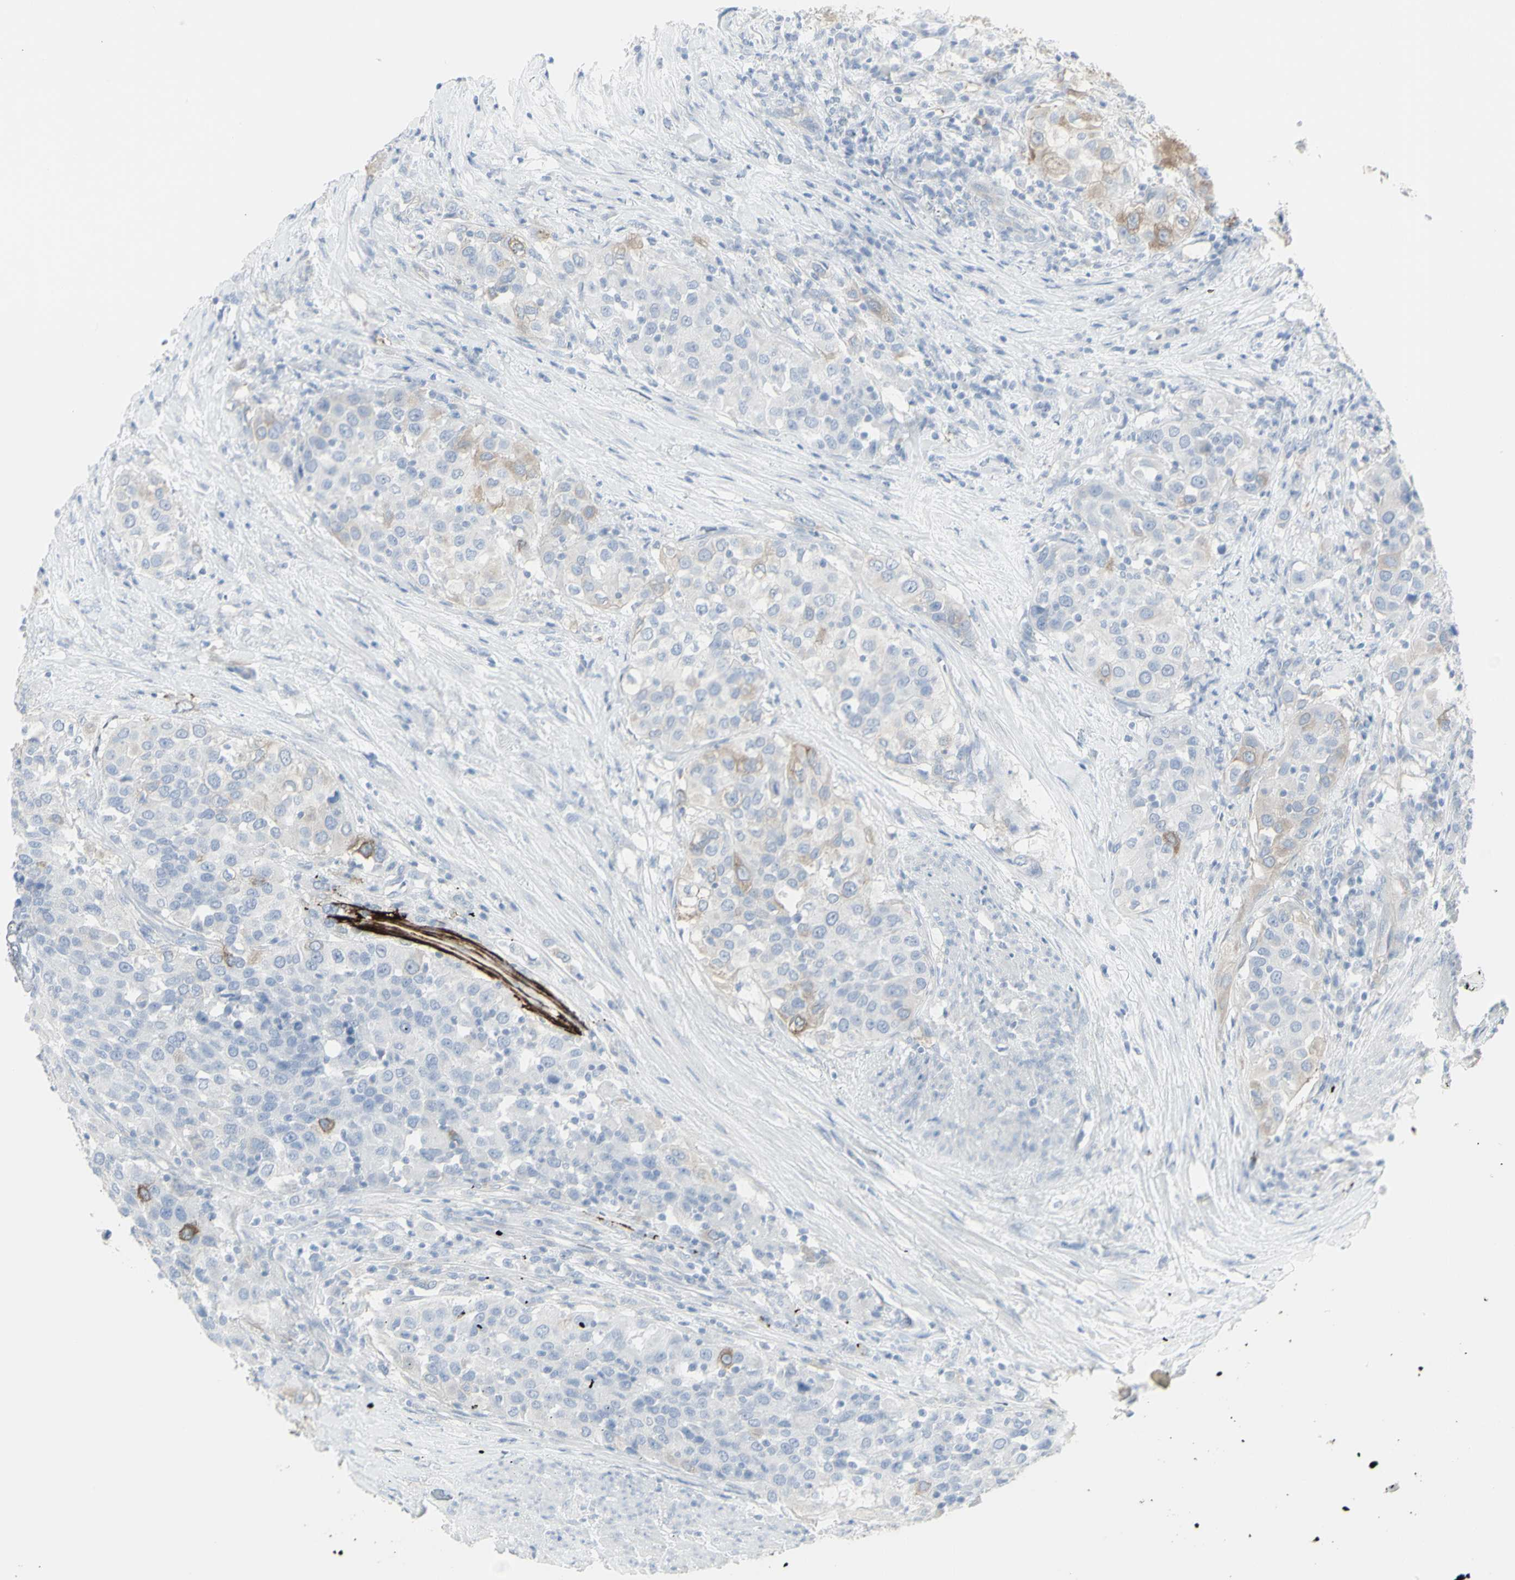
{"staining": {"intensity": "weak", "quantity": "<25%", "location": "cytoplasmic/membranous"}, "tissue": "urothelial cancer", "cell_type": "Tumor cells", "image_type": "cancer", "snomed": [{"axis": "morphology", "description": "Urothelial carcinoma, High grade"}, {"axis": "topography", "description": "Urinary bladder"}], "caption": "Immunohistochemistry of human high-grade urothelial carcinoma exhibits no positivity in tumor cells.", "gene": "ENSG00000198211", "patient": {"sex": "female", "age": 80}}